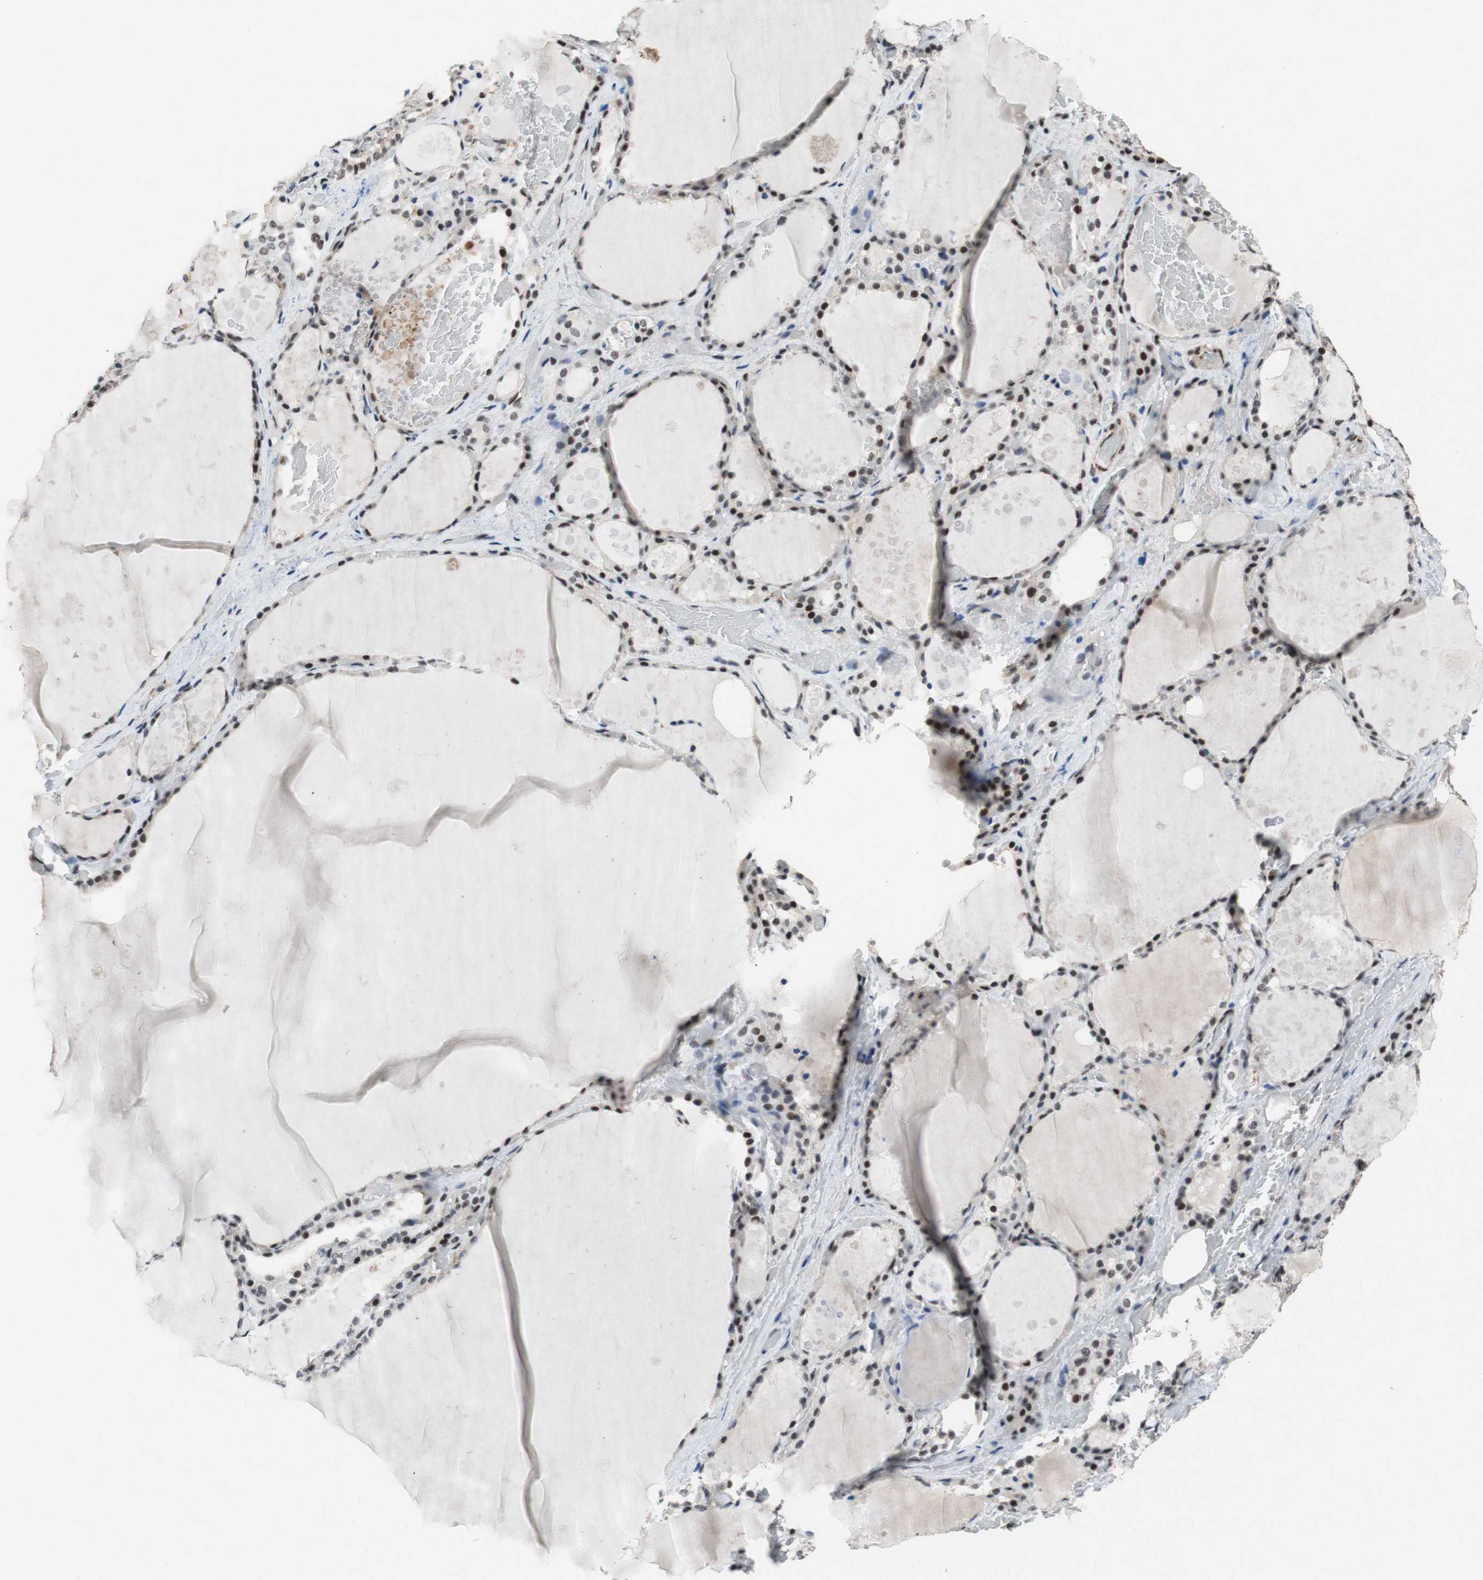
{"staining": {"intensity": "strong", "quantity": ">75%", "location": "nuclear"}, "tissue": "thyroid gland", "cell_type": "Glandular cells", "image_type": "normal", "snomed": [{"axis": "morphology", "description": "Normal tissue, NOS"}, {"axis": "topography", "description": "Thyroid gland"}], "caption": "Immunohistochemical staining of normal human thyroid gland displays strong nuclear protein positivity in about >75% of glandular cells. (DAB = brown stain, brightfield microscopy at high magnification).", "gene": "TLE1", "patient": {"sex": "male", "age": 61}}